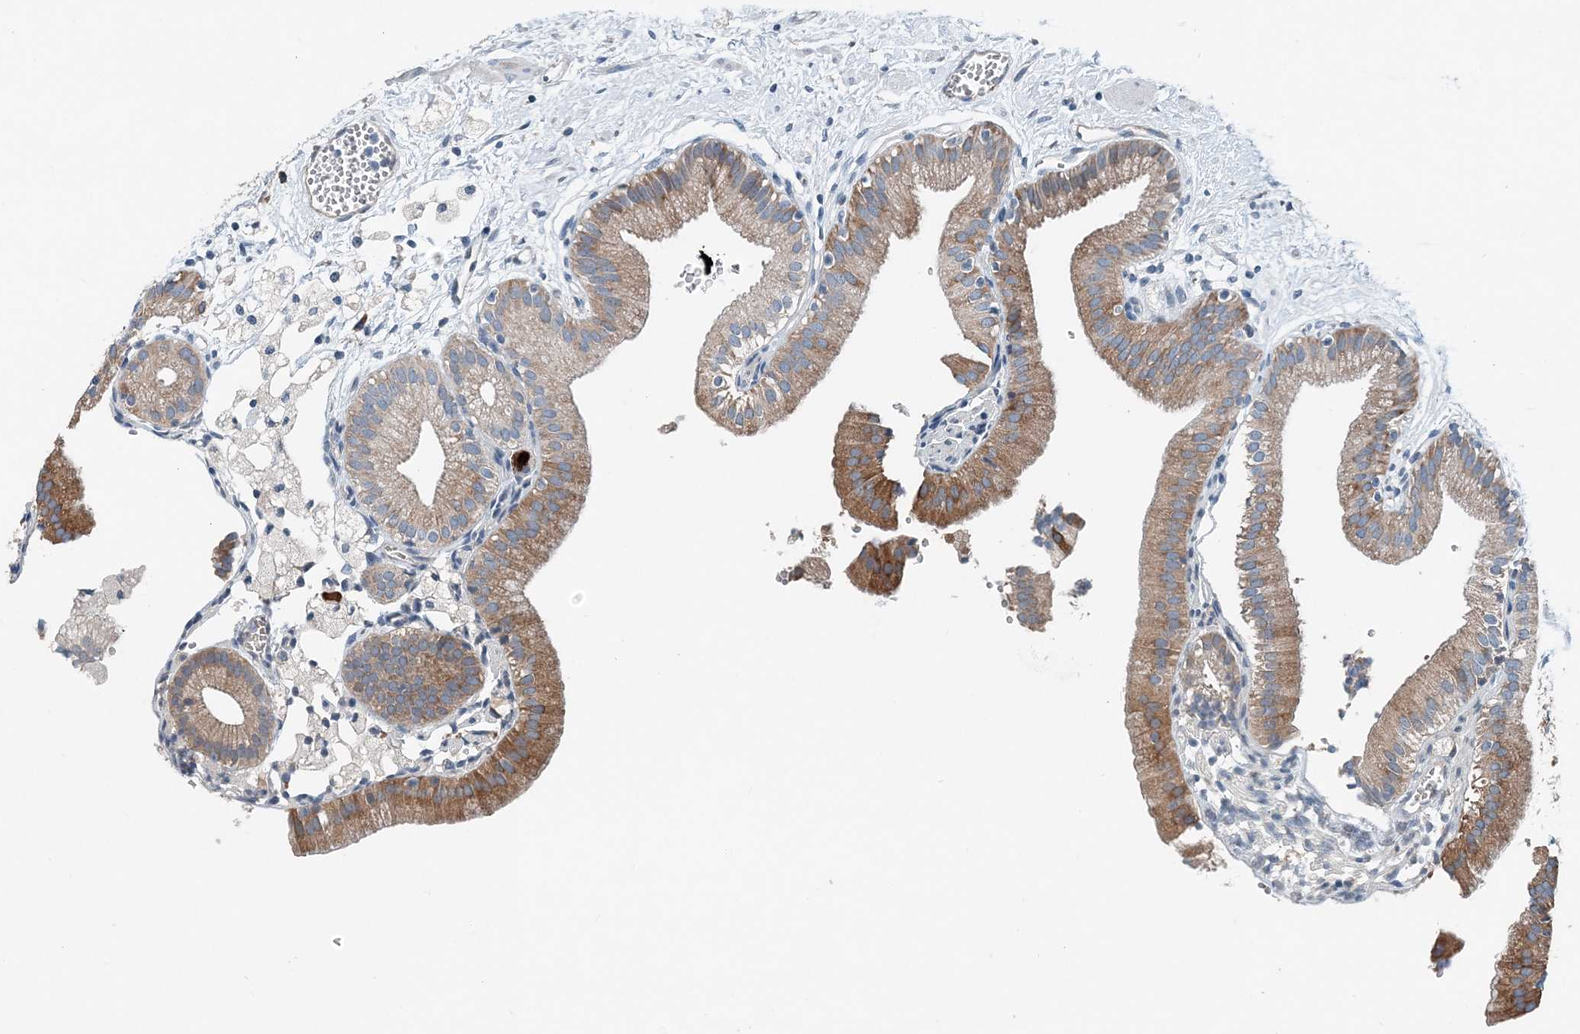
{"staining": {"intensity": "moderate", "quantity": ">75%", "location": "cytoplasmic/membranous"}, "tissue": "gallbladder", "cell_type": "Glandular cells", "image_type": "normal", "snomed": [{"axis": "morphology", "description": "Normal tissue, NOS"}, {"axis": "topography", "description": "Gallbladder"}], "caption": "Immunohistochemical staining of unremarkable human gallbladder displays >75% levels of moderate cytoplasmic/membranous protein expression in approximately >75% of glandular cells.", "gene": "EEF1A2", "patient": {"sex": "male", "age": 55}}